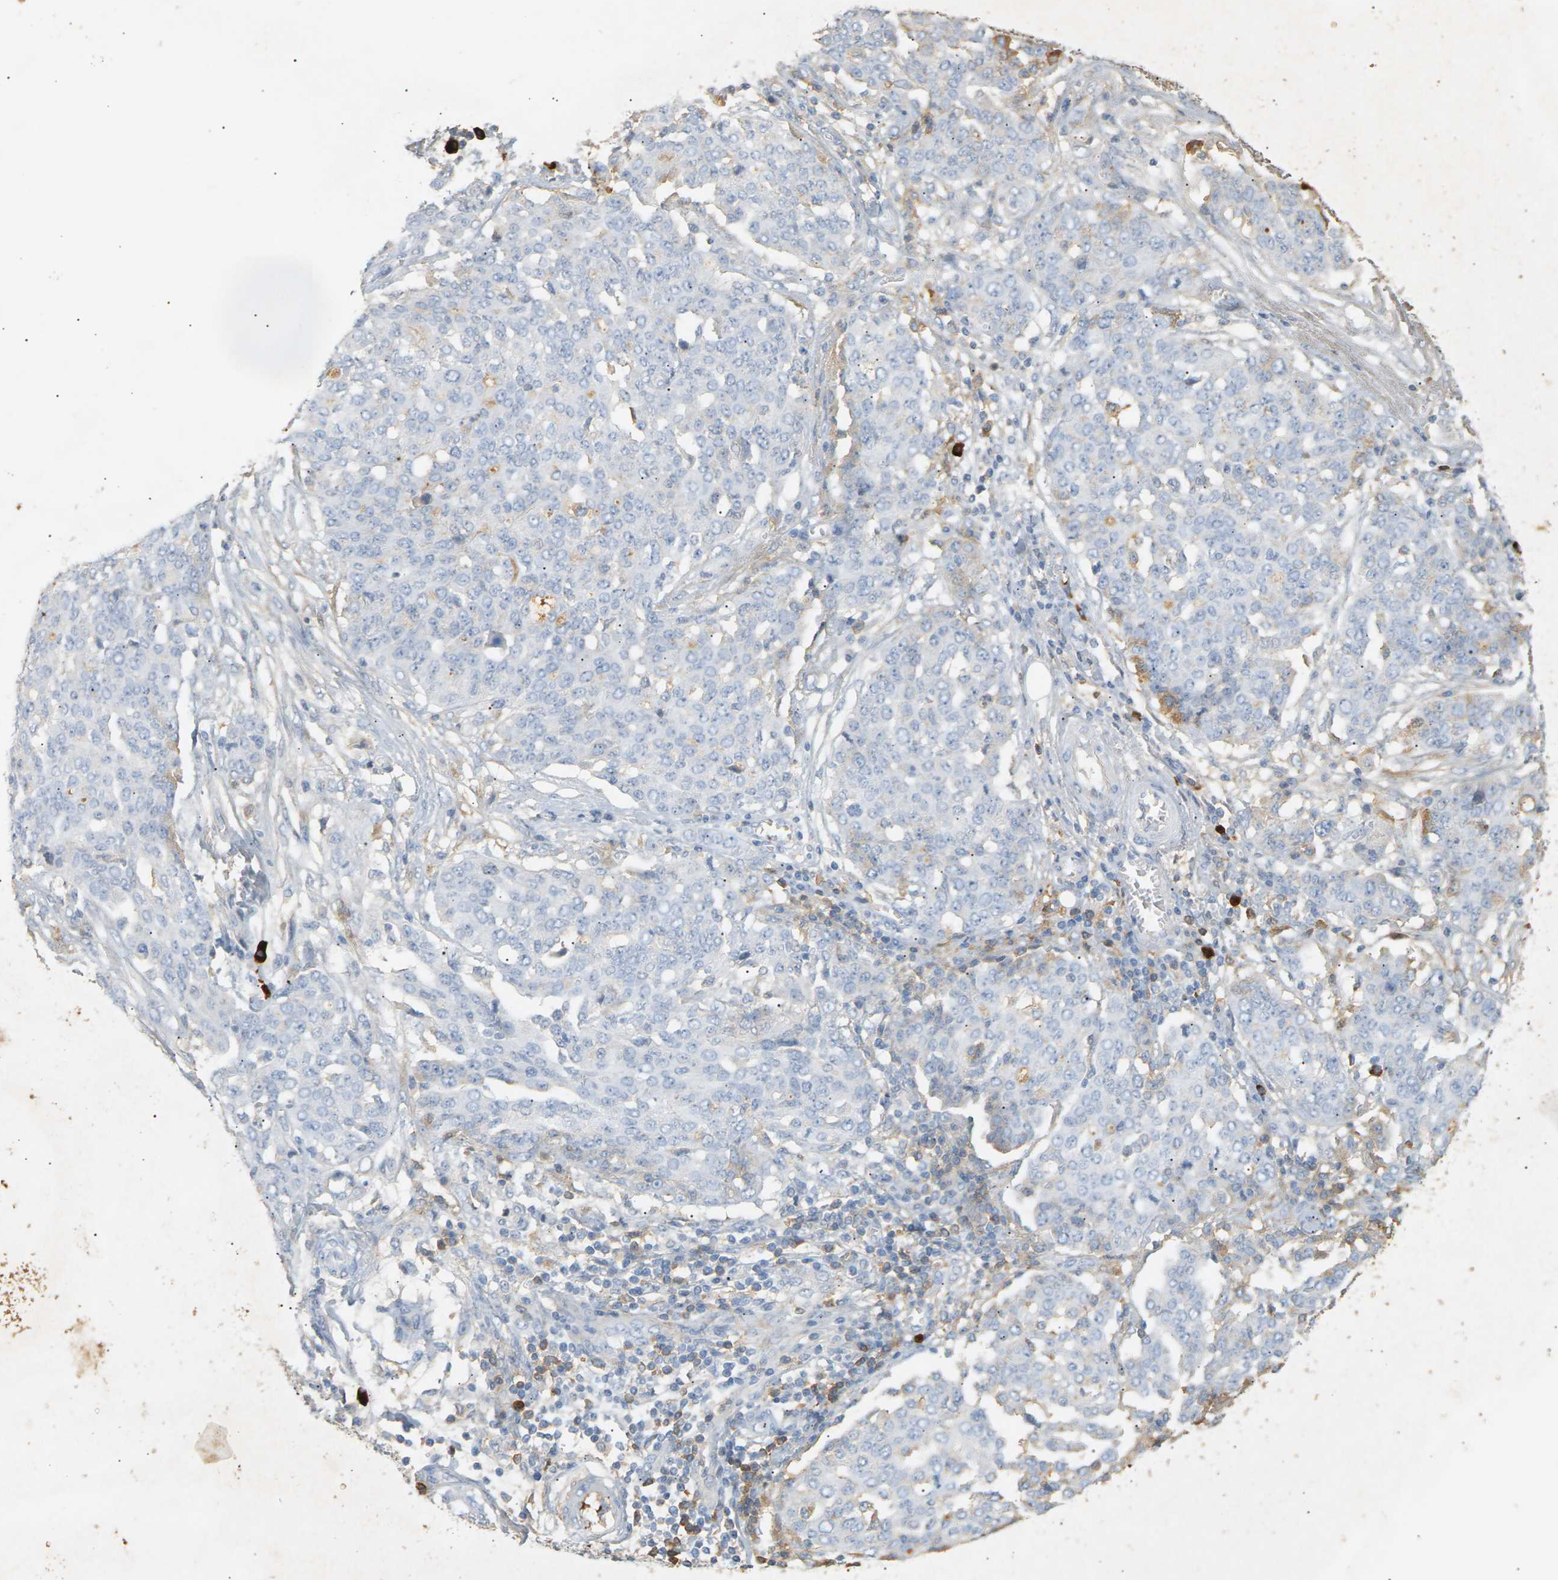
{"staining": {"intensity": "negative", "quantity": "none", "location": "none"}, "tissue": "ovarian cancer", "cell_type": "Tumor cells", "image_type": "cancer", "snomed": [{"axis": "morphology", "description": "Cystadenocarcinoma, serous, NOS"}, {"axis": "topography", "description": "Soft tissue"}, {"axis": "topography", "description": "Ovary"}], "caption": "Photomicrograph shows no protein expression in tumor cells of serous cystadenocarcinoma (ovarian) tissue. Brightfield microscopy of immunohistochemistry stained with DAB (brown) and hematoxylin (blue), captured at high magnification.", "gene": "IGLC3", "patient": {"sex": "female", "age": 57}}